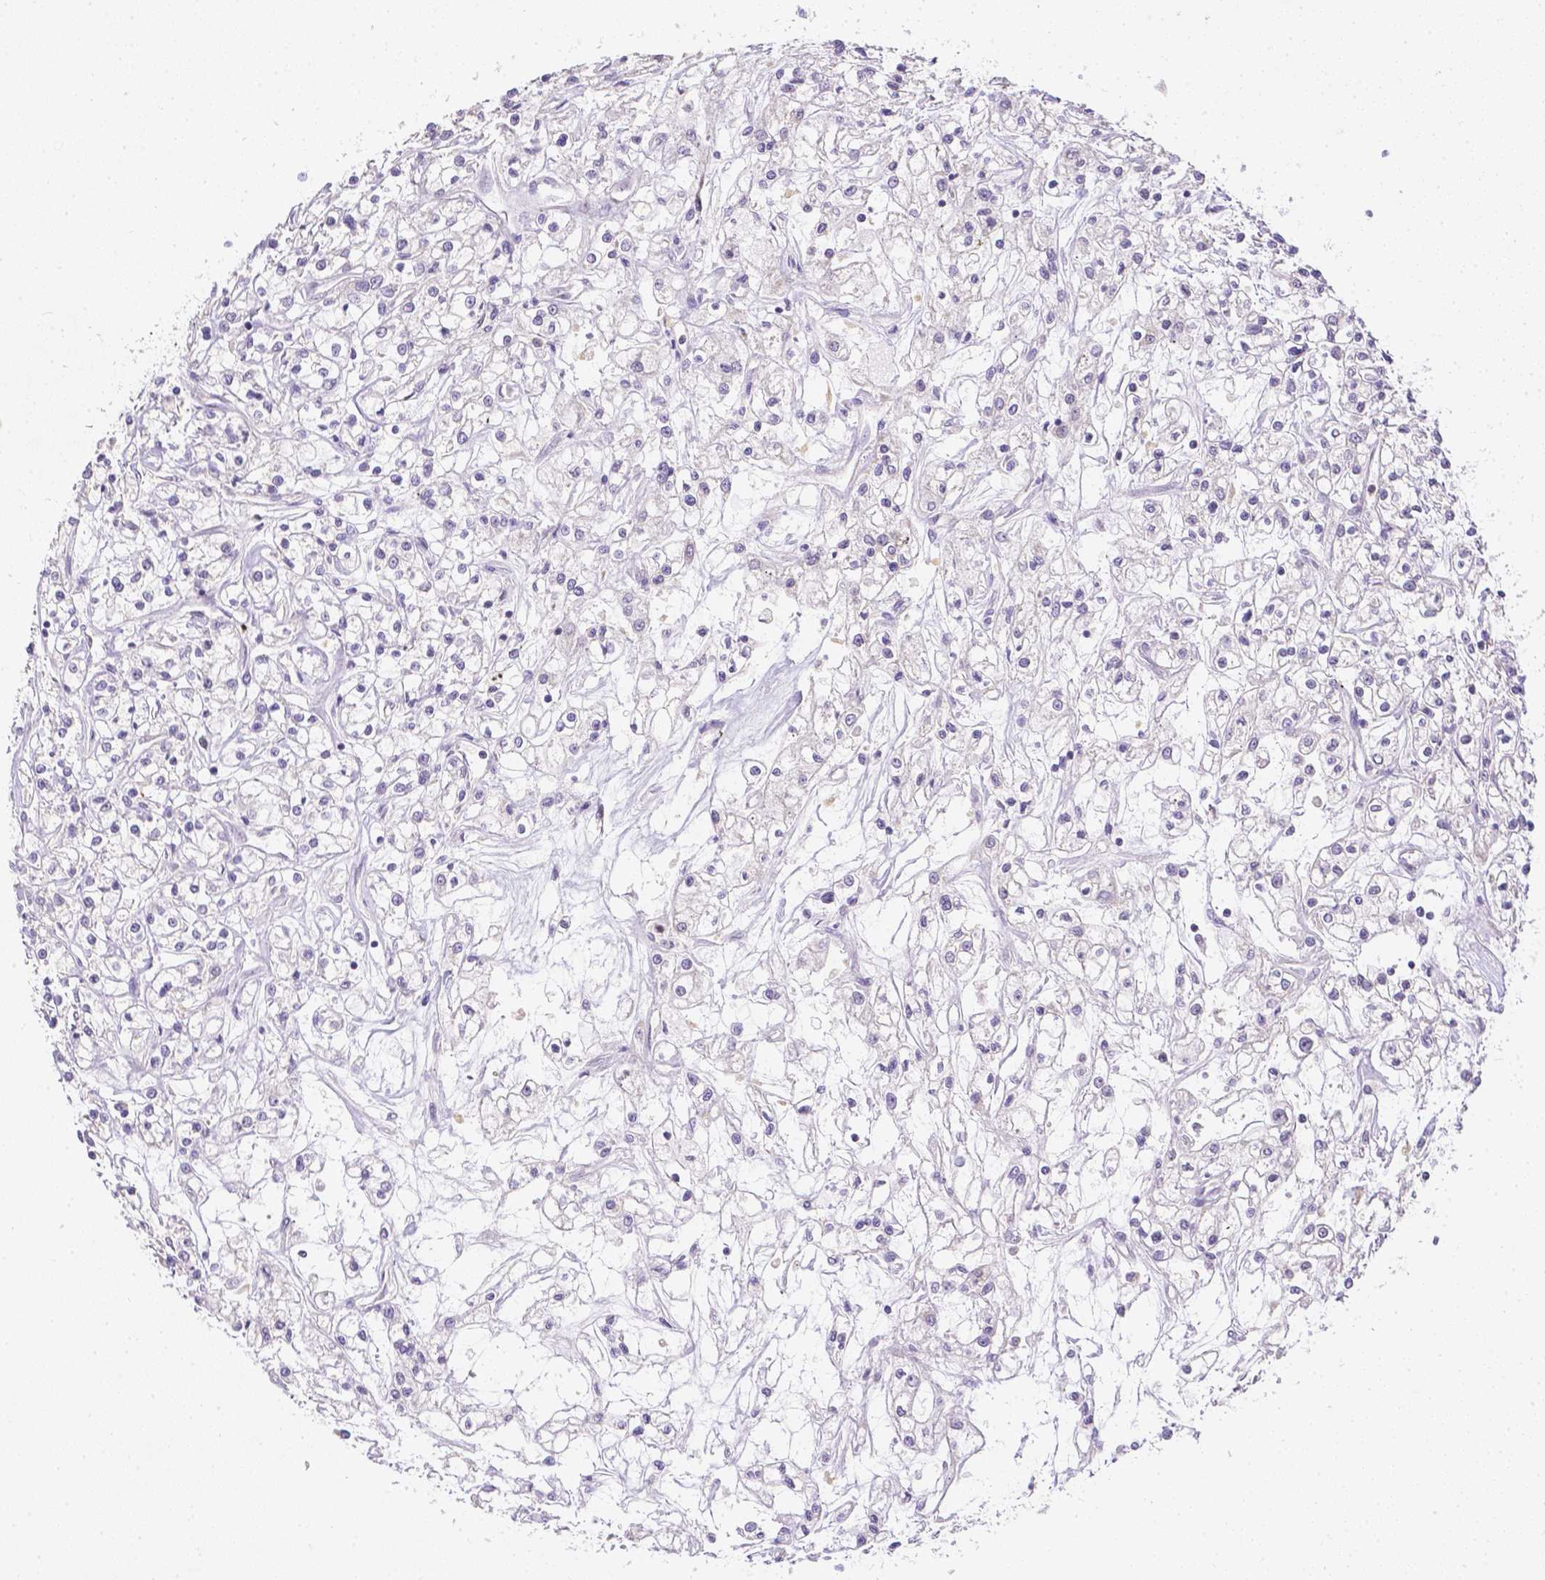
{"staining": {"intensity": "negative", "quantity": "none", "location": "none"}, "tissue": "renal cancer", "cell_type": "Tumor cells", "image_type": "cancer", "snomed": [{"axis": "morphology", "description": "Adenocarcinoma, NOS"}, {"axis": "topography", "description": "Kidney"}], "caption": "This image is of renal cancer stained with immunohistochemistry to label a protein in brown with the nuclei are counter-stained blue. There is no expression in tumor cells.", "gene": "ZNF280B", "patient": {"sex": "female", "age": 59}}